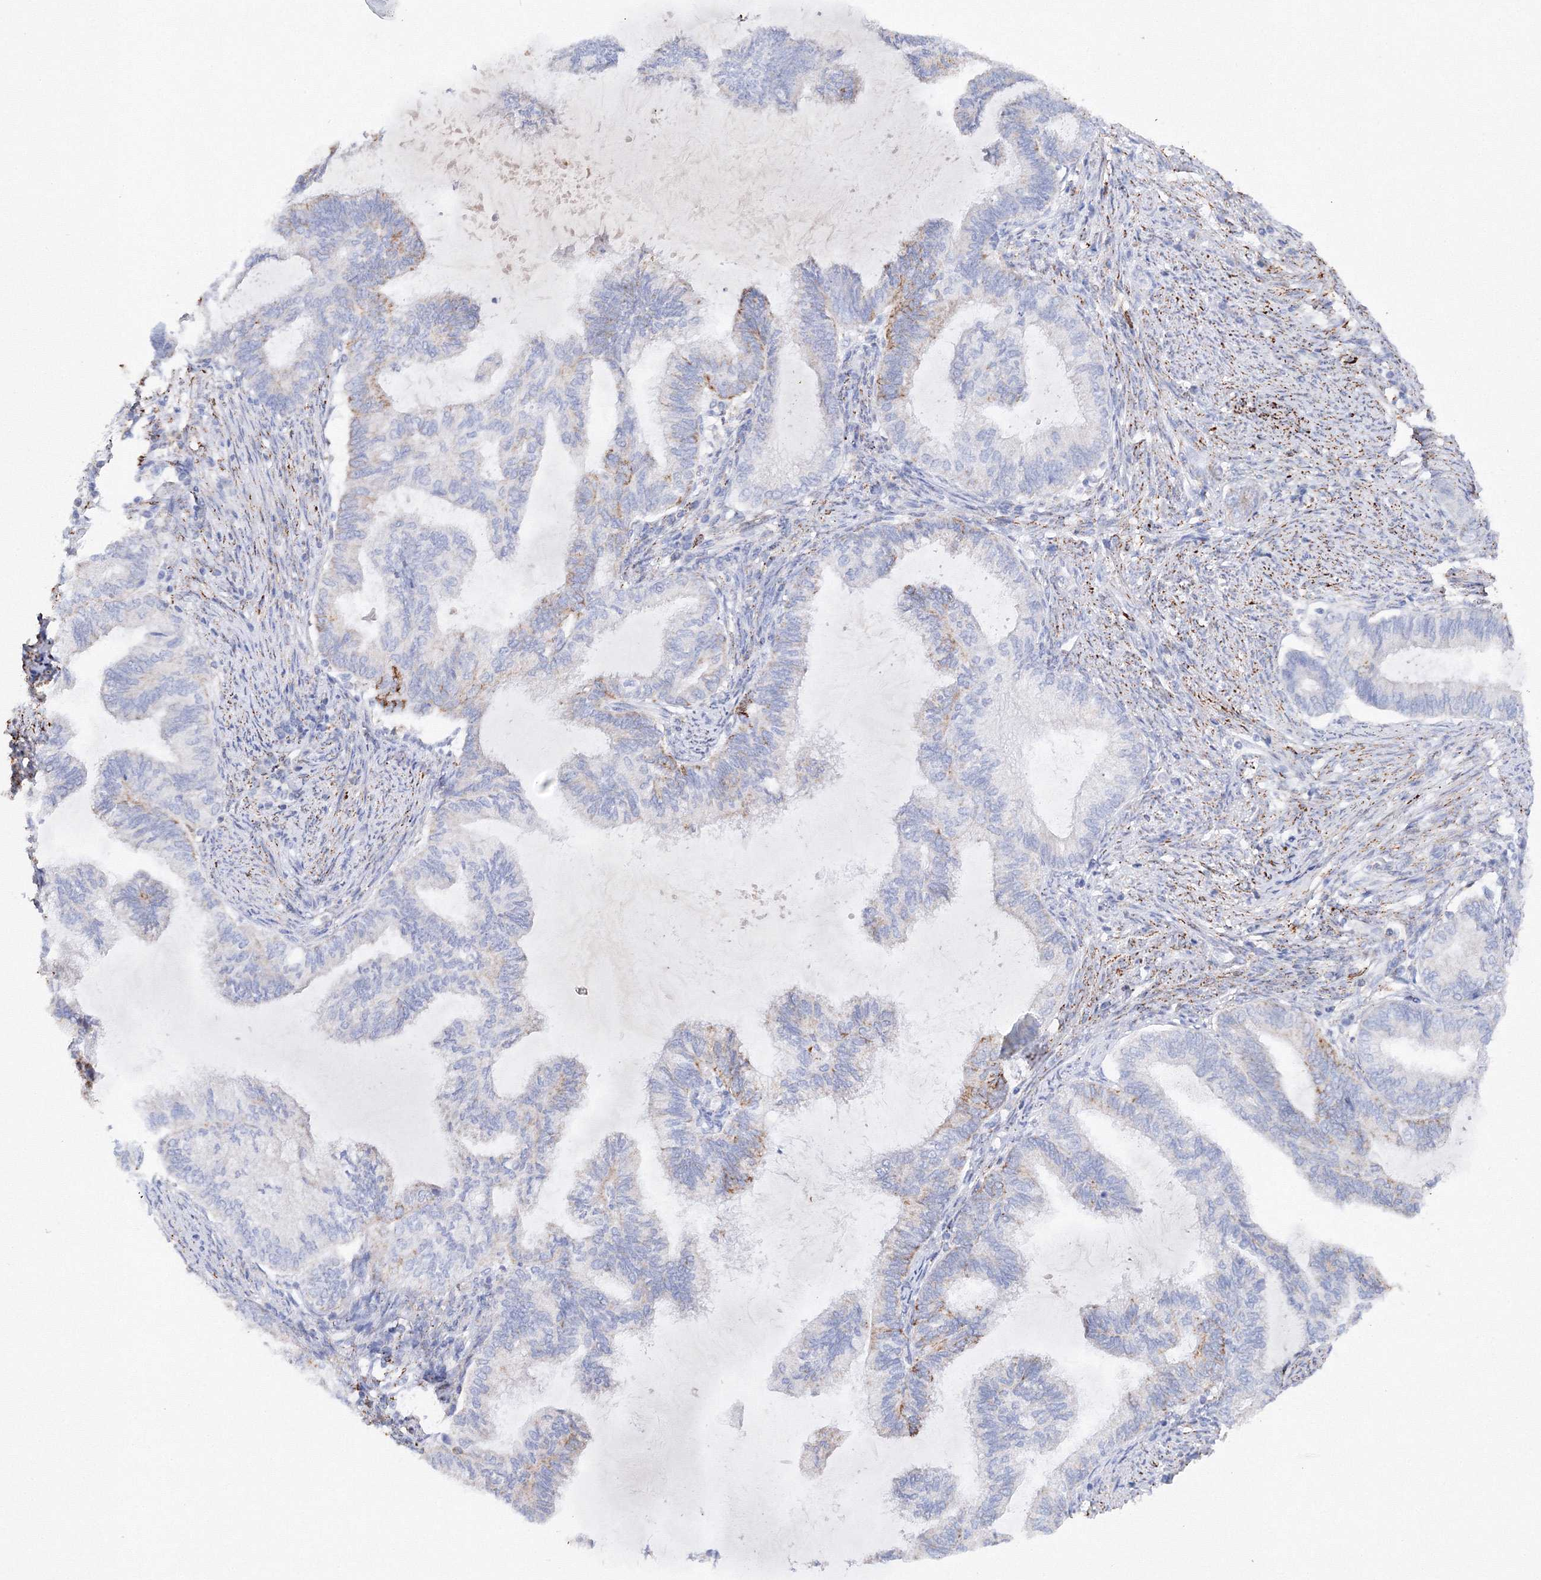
{"staining": {"intensity": "moderate", "quantity": "<25%", "location": "cytoplasmic/membranous"}, "tissue": "endometrial cancer", "cell_type": "Tumor cells", "image_type": "cancer", "snomed": [{"axis": "morphology", "description": "Adenocarcinoma, NOS"}, {"axis": "topography", "description": "Endometrium"}], "caption": "Human endometrial cancer stained with a brown dye reveals moderate cytoplasmic/membranous positive positivity in about <25% of tumor cells.", "gene": "MERTK", "patient": {"sex": "female", "age": 86}}